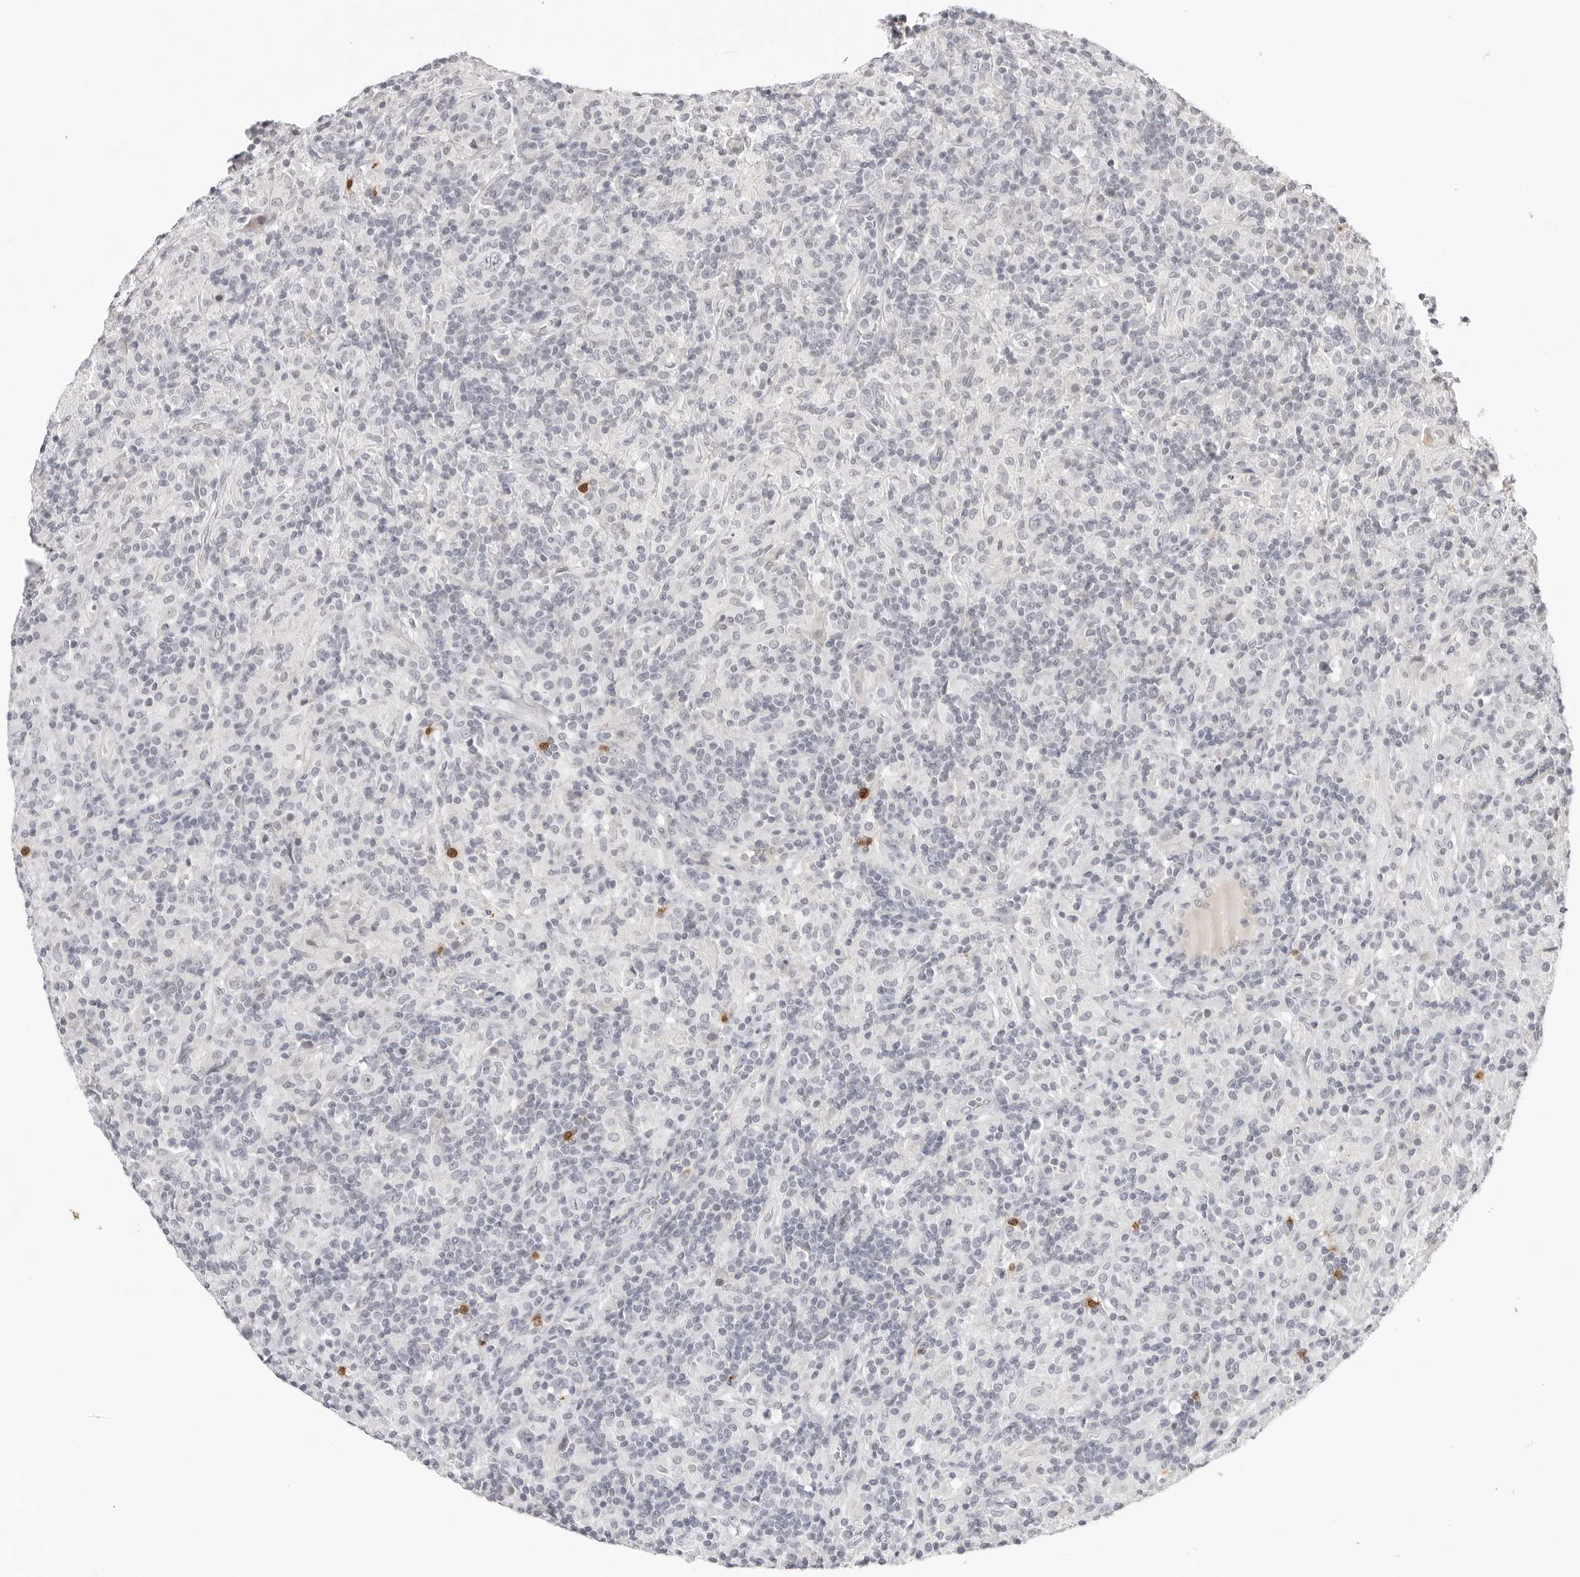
{"staining": {"intensity": "negative", "quantity": "none", "location": "none"}, "tissue": "lymphoma", "cell_type": "Tumor cells", "image_type": "cancer", "snomed": [{"axis": "morphology", "description": "Hodgkin's disease, NOS"}, {"axis": "topography", "description": "Lymph node"}], "caption": "High magnification brightfield microscopy of Hodgkin's disease stained with DAB (3,3'-diaminobenzidine) (brown) and counterstained with hematoxylin (blue): tumor cells show no significant staining. (DAB immunohistochemistry (IHC) visualized using brightfield microscopy, high magnification).", "gene": "STRADB", "patient": {"sex": "male", "age": 70}}